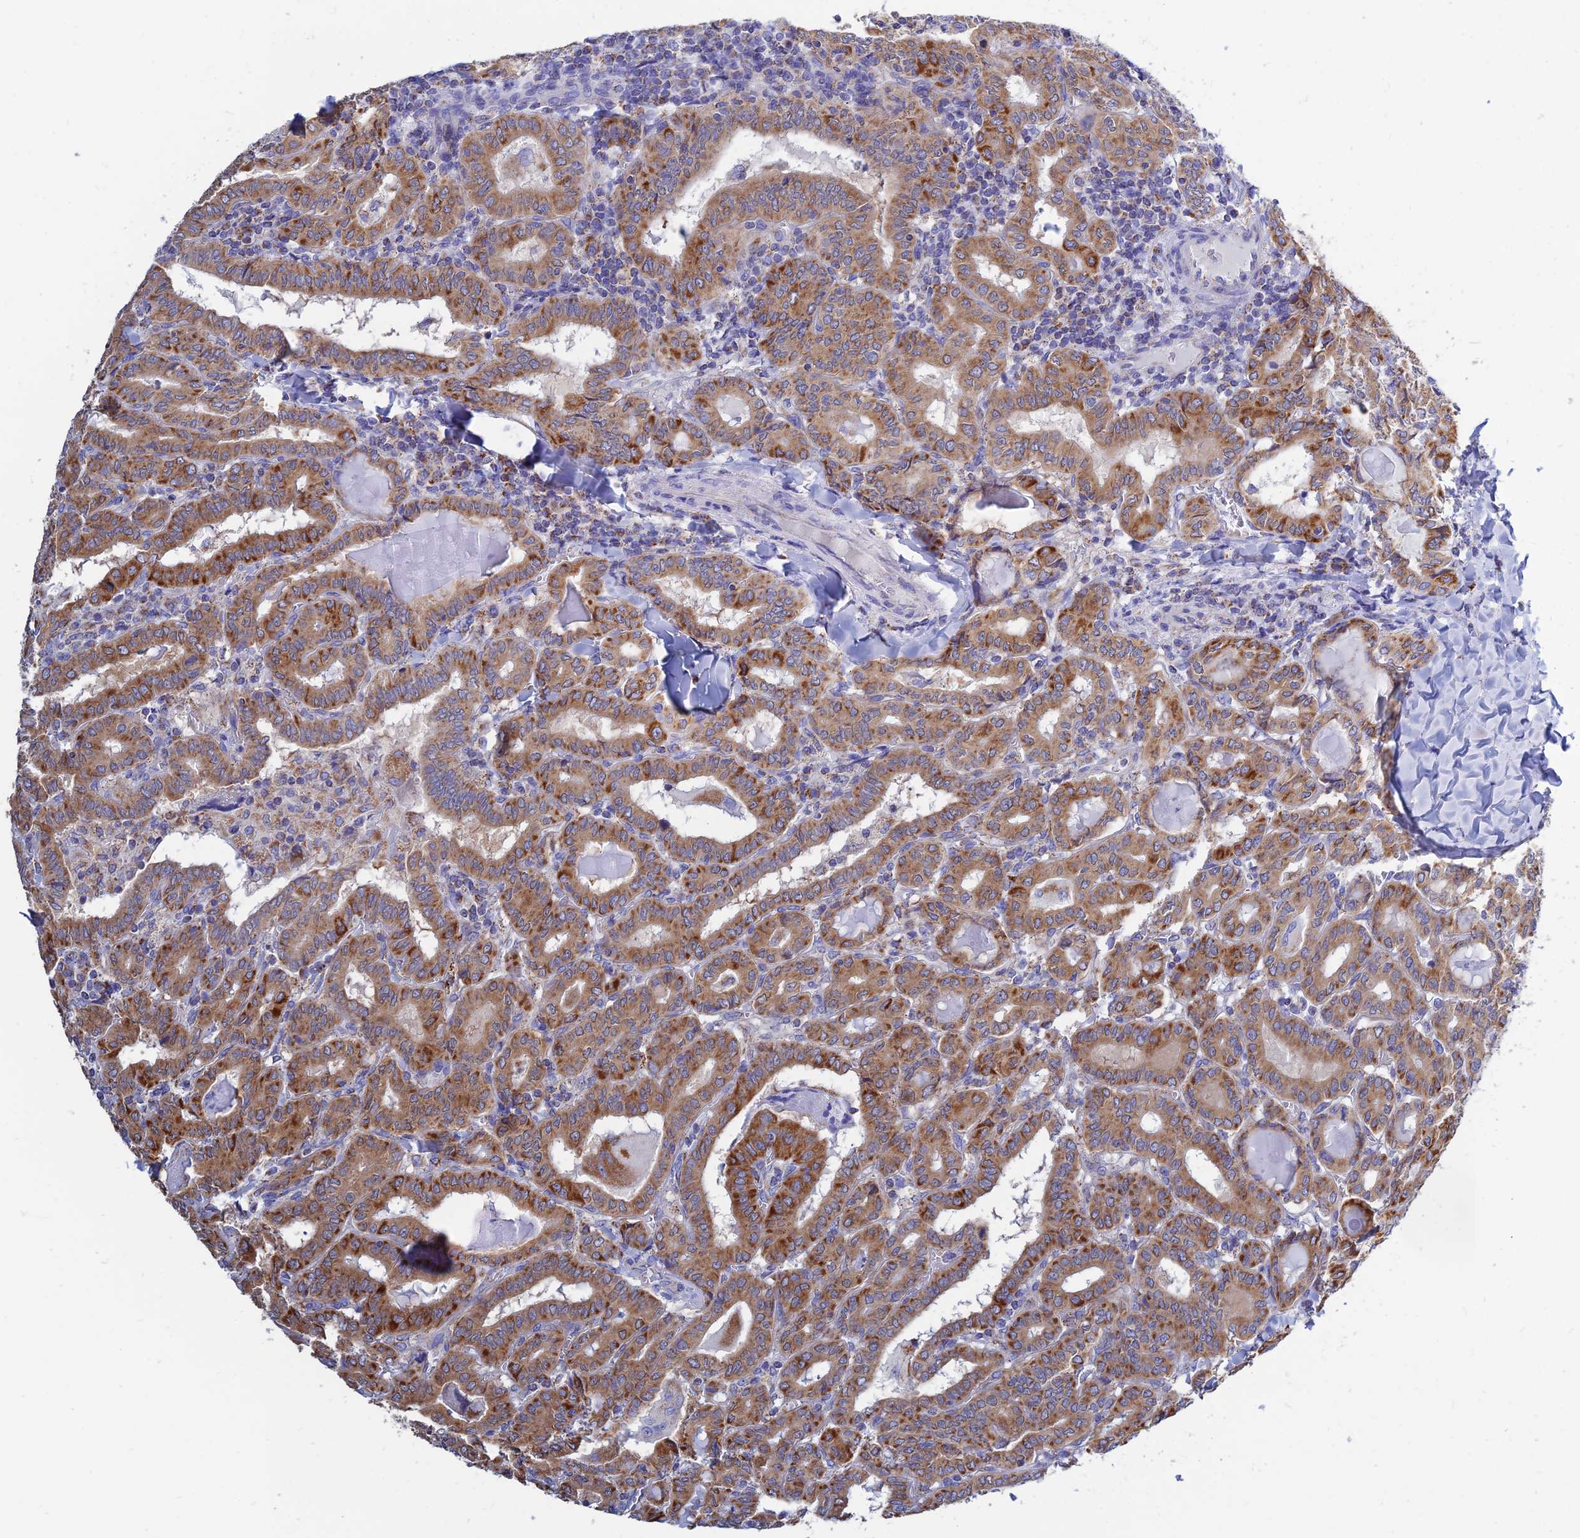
{"staining": {"intensity": "moderate", "quantity": ">75%", "location": "cytoplasmic/membranous"}, "tissue": "thyroid cancer", "cell_type": "Tumor cells", "image_type": "cancer", "snomed": [{"axis": "morphology", "description": "Papillary adenocarcinoma, NOS"}, {"axis": "topography", "description": "Thyroid gland"}], "caption": "The image shows a brown stain indicating the presence of a protein in the cytoplasmic/membranous of tumor cells in thyroid cancer.", "gene": "MGST1", "patient": {"sex": "female", "age": 72}}